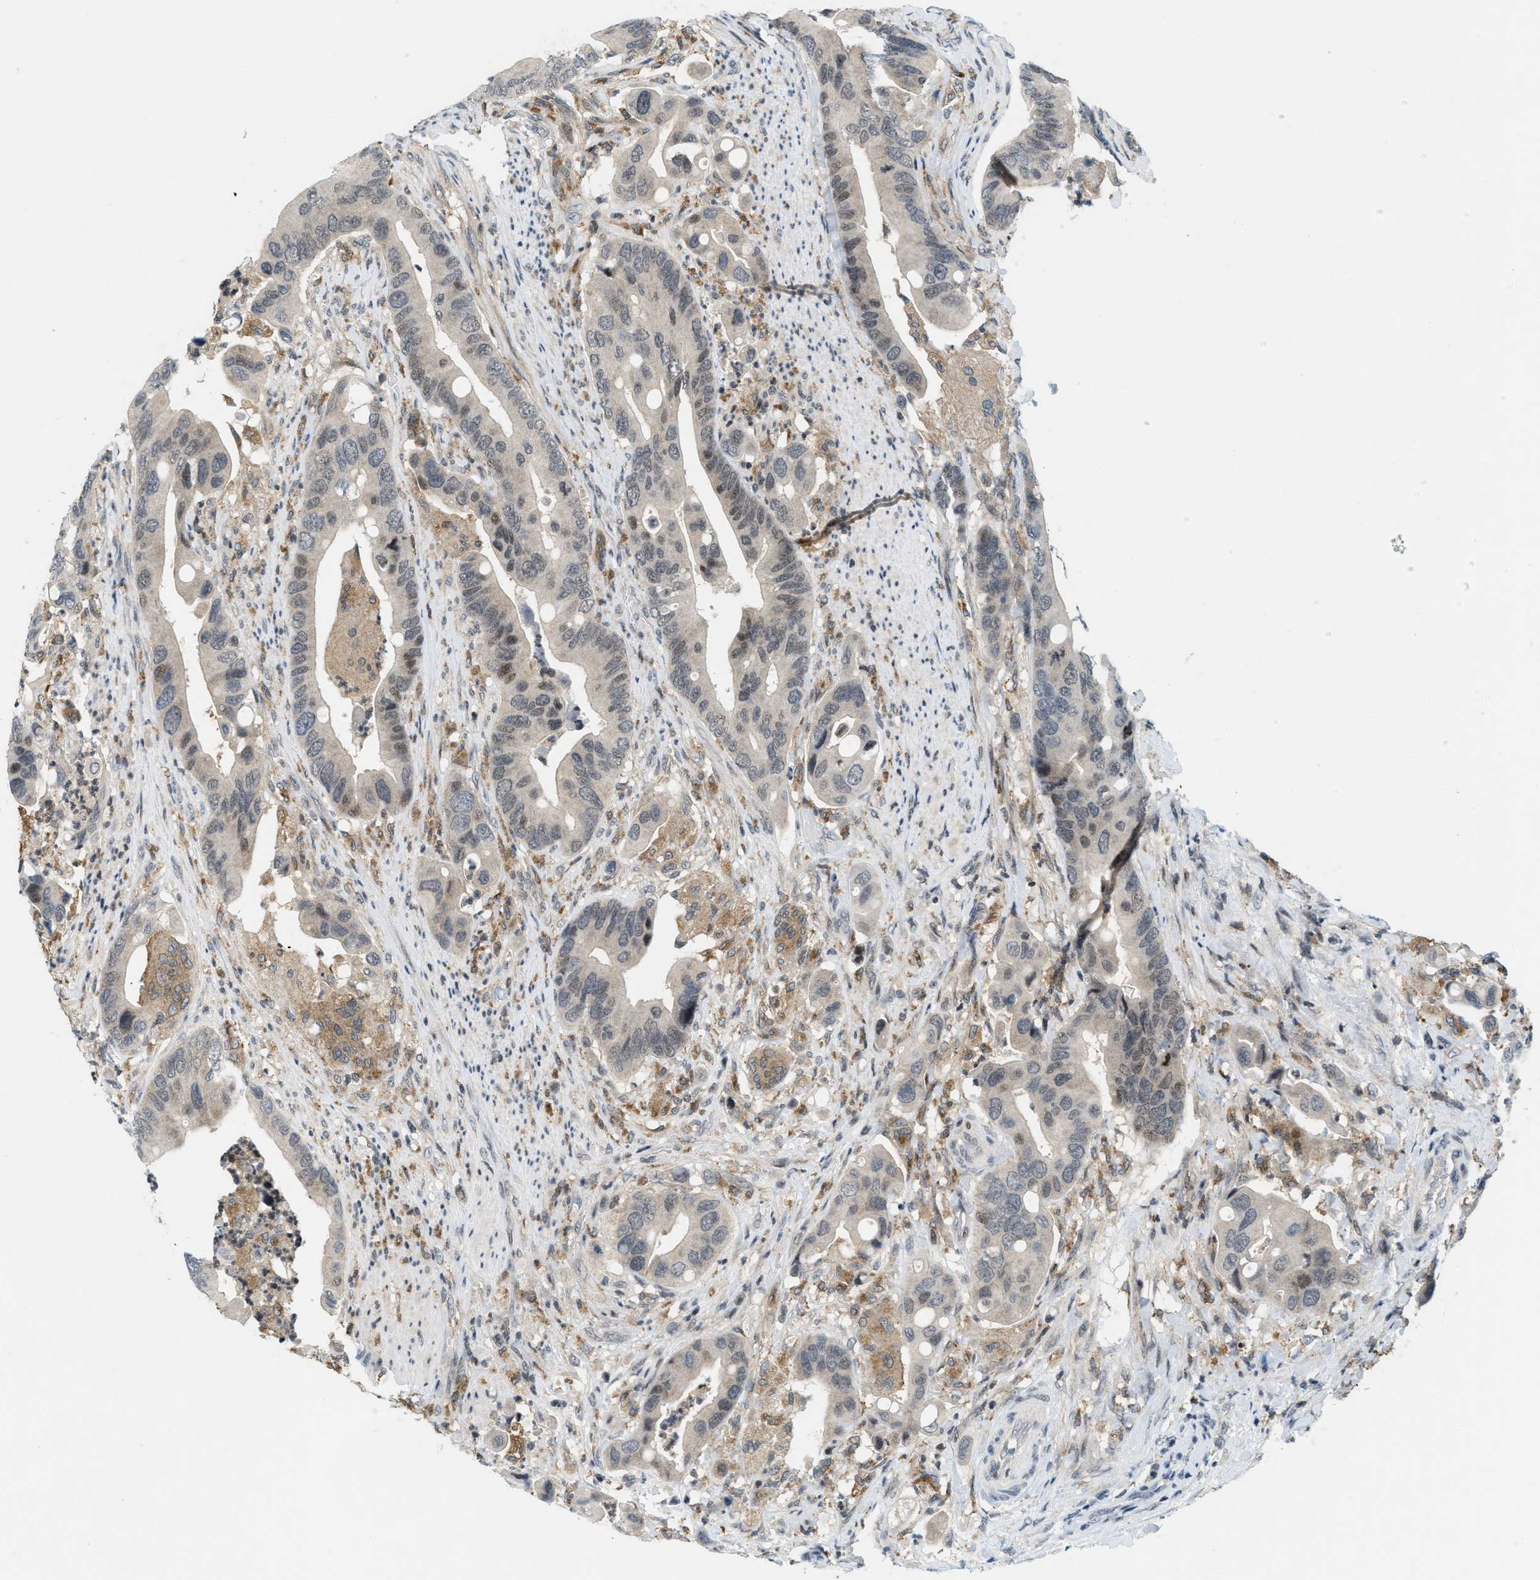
{"staining": {"intensity": "moderate", "quantity": "<25%", "location": "nuclear"}, "tissue": "colorectal cancer", "cell_type": "Tumor cells", "image_type": "cancer", "snomed": [{"axis": "morphology", "description": "Adenocarcinoma, NOS"}, {"axis": "topography", "description": "Rectum"}], "caption": "Brown immunohistochemical staining in human colorectal cancer shows moderate nuclear positivity in approximately <25% of tumor cells.", "gene": "ING1", "patient": {"sex": "female", "age": 57}}